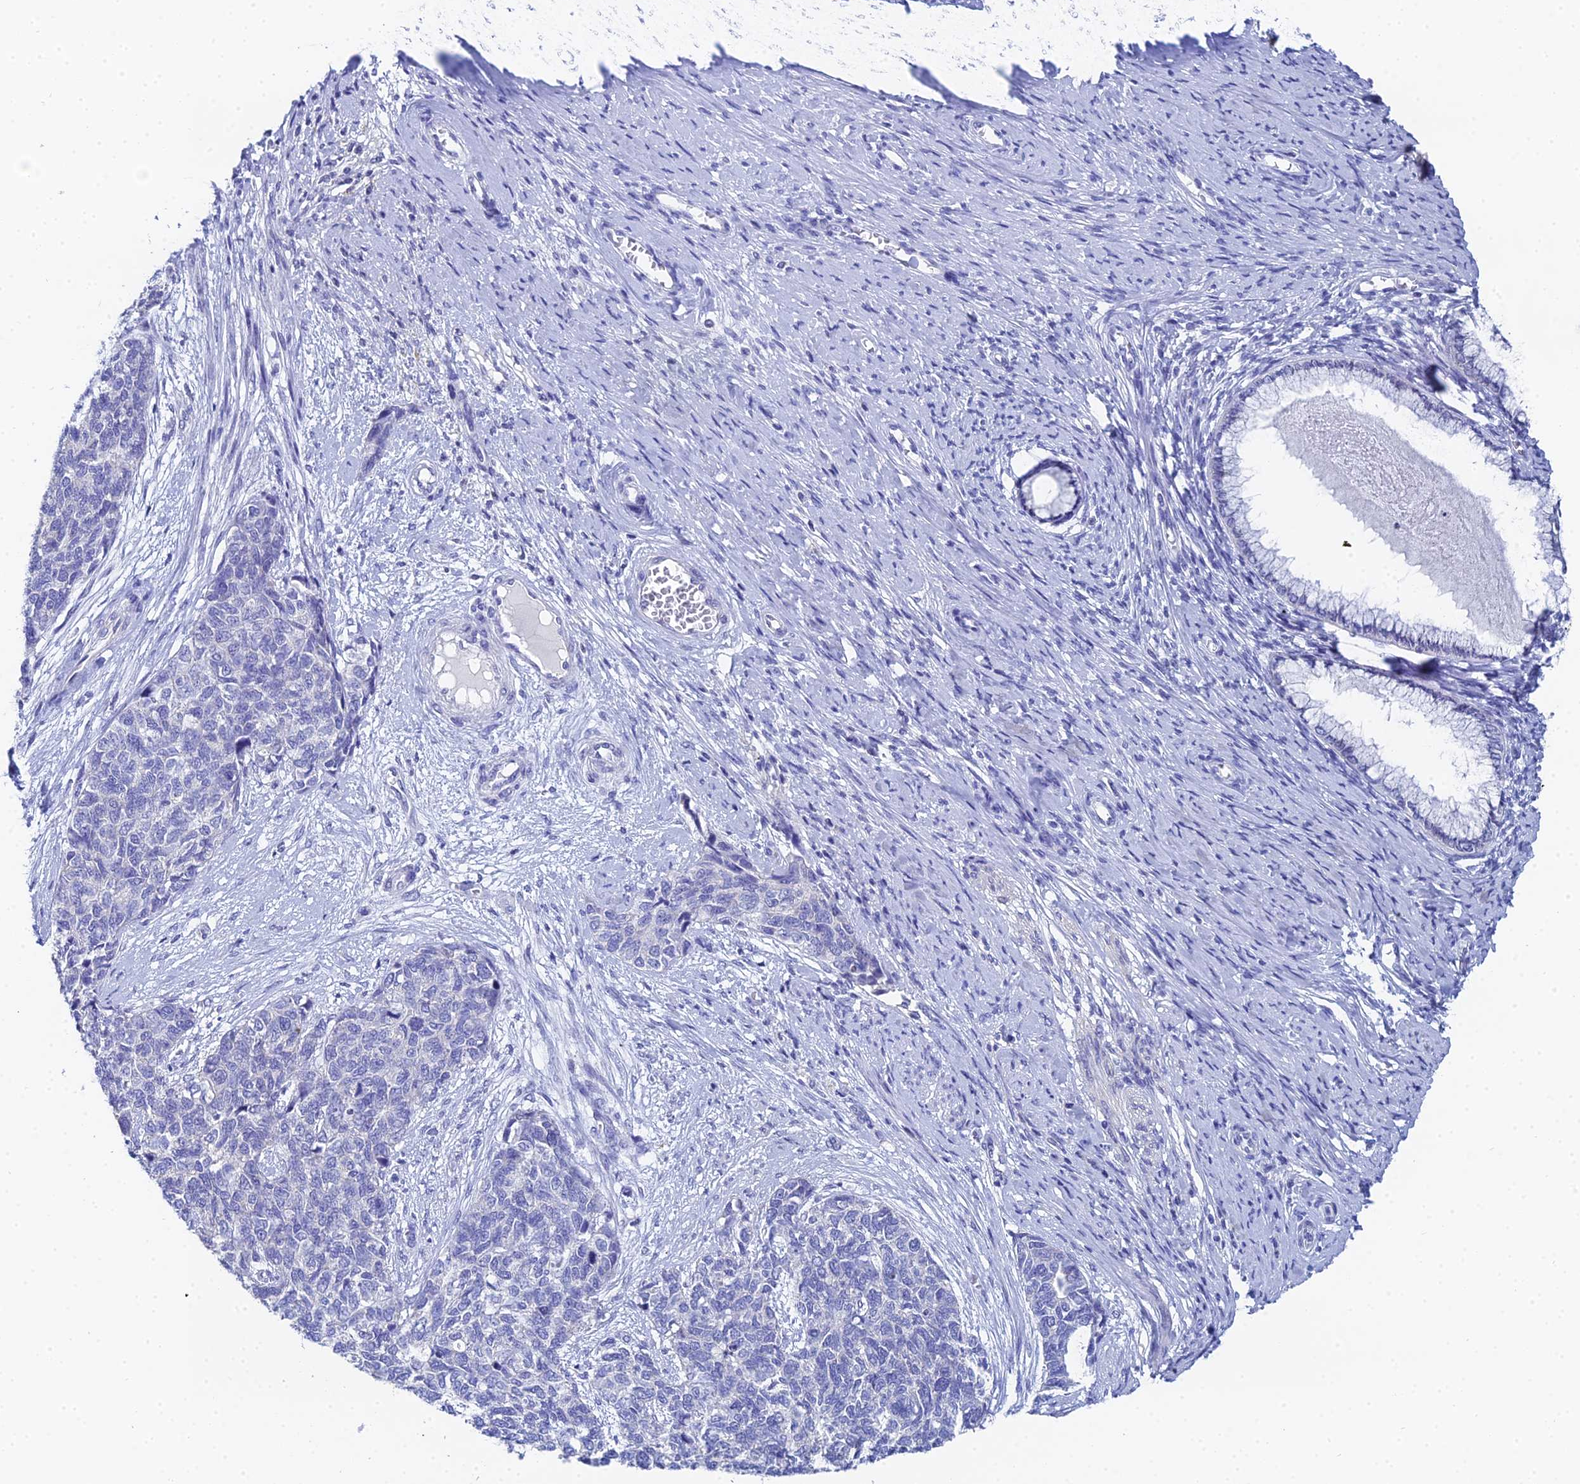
{"staining": {"intensity": "negative", "quantity": "none", "location": "none"}, "tissue": "cervical cancer", "cell_type": "Tumor cells", "image_type": "cancer", "snomed": [{"axis": "morphology", "description": "Squamous cell carcinoma, NOS"}, {"axis": "topography", "description": "Cervix"}], "caption": "High power microscopy histopathology image of an immunohistochemistry (IHC) histopathology image of squamous cell carcinoma (cervical), revealing no significant staining in tumor cells. (DAB (3,3'-diaminobenzidine) immunohistochemistry visualized using brightfield microscopy, high magnification).", "gene": "OCM", "patient": {"sex": "female", "age": 63}}